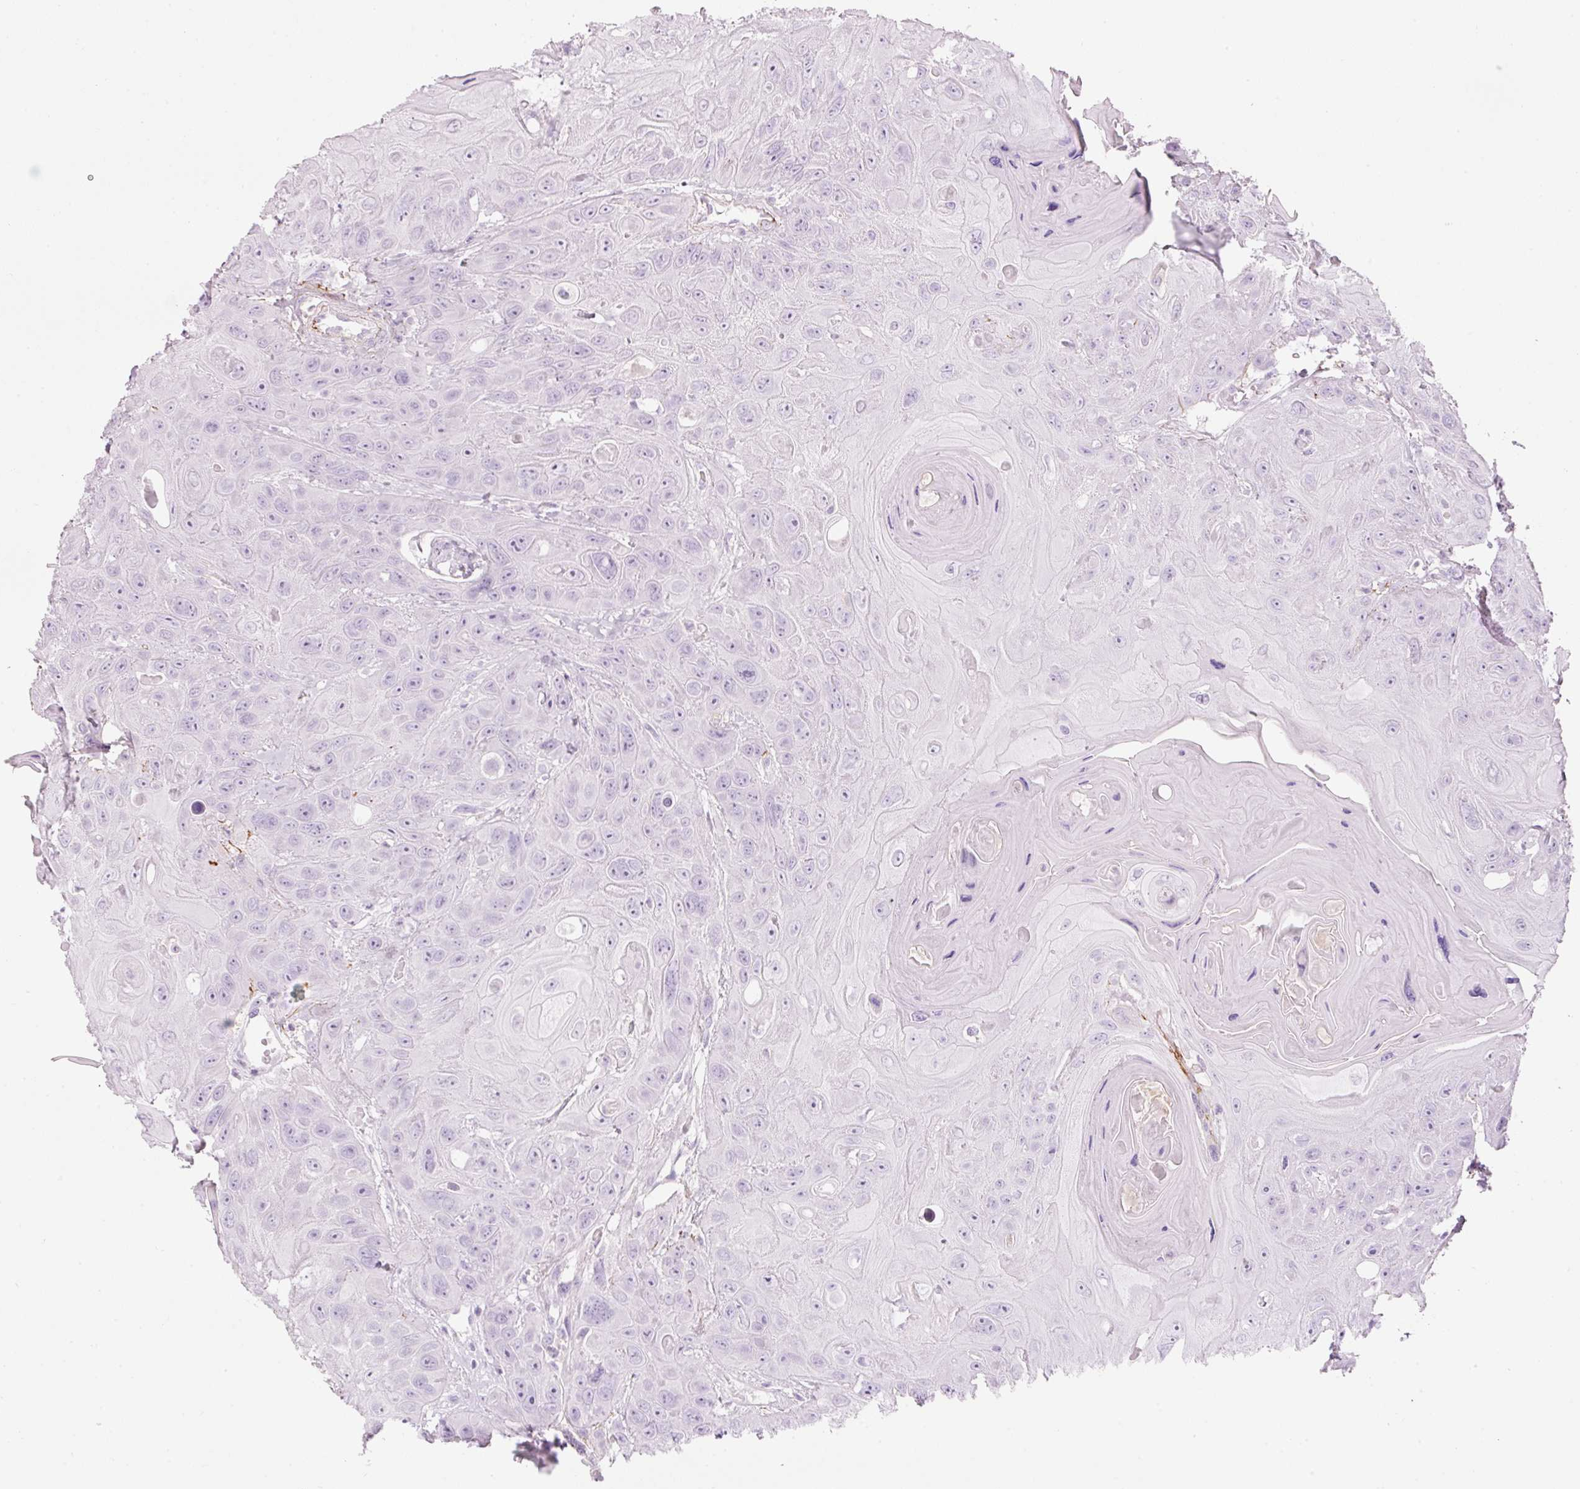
{"staining": {"intensity": "negative", "quantity": "none", "location": "none"}, "tissue": "head and neck cancer", "cell_type": "Tumor cells", "image_type": "cancer", "snomed": [{"axis": "morphology", "description": "Squamous cell carcinoma, NOS"}, {"axis": "topography", "description": "Head-Neck"}], "caption": "IHC micrograph of squamous cell carcinoma (head and neck) stained for a protein (brown), which reveals no expression in tumor cells.", "gene": "MFAP4", "patient": {"sex": "female", "age": 59}}